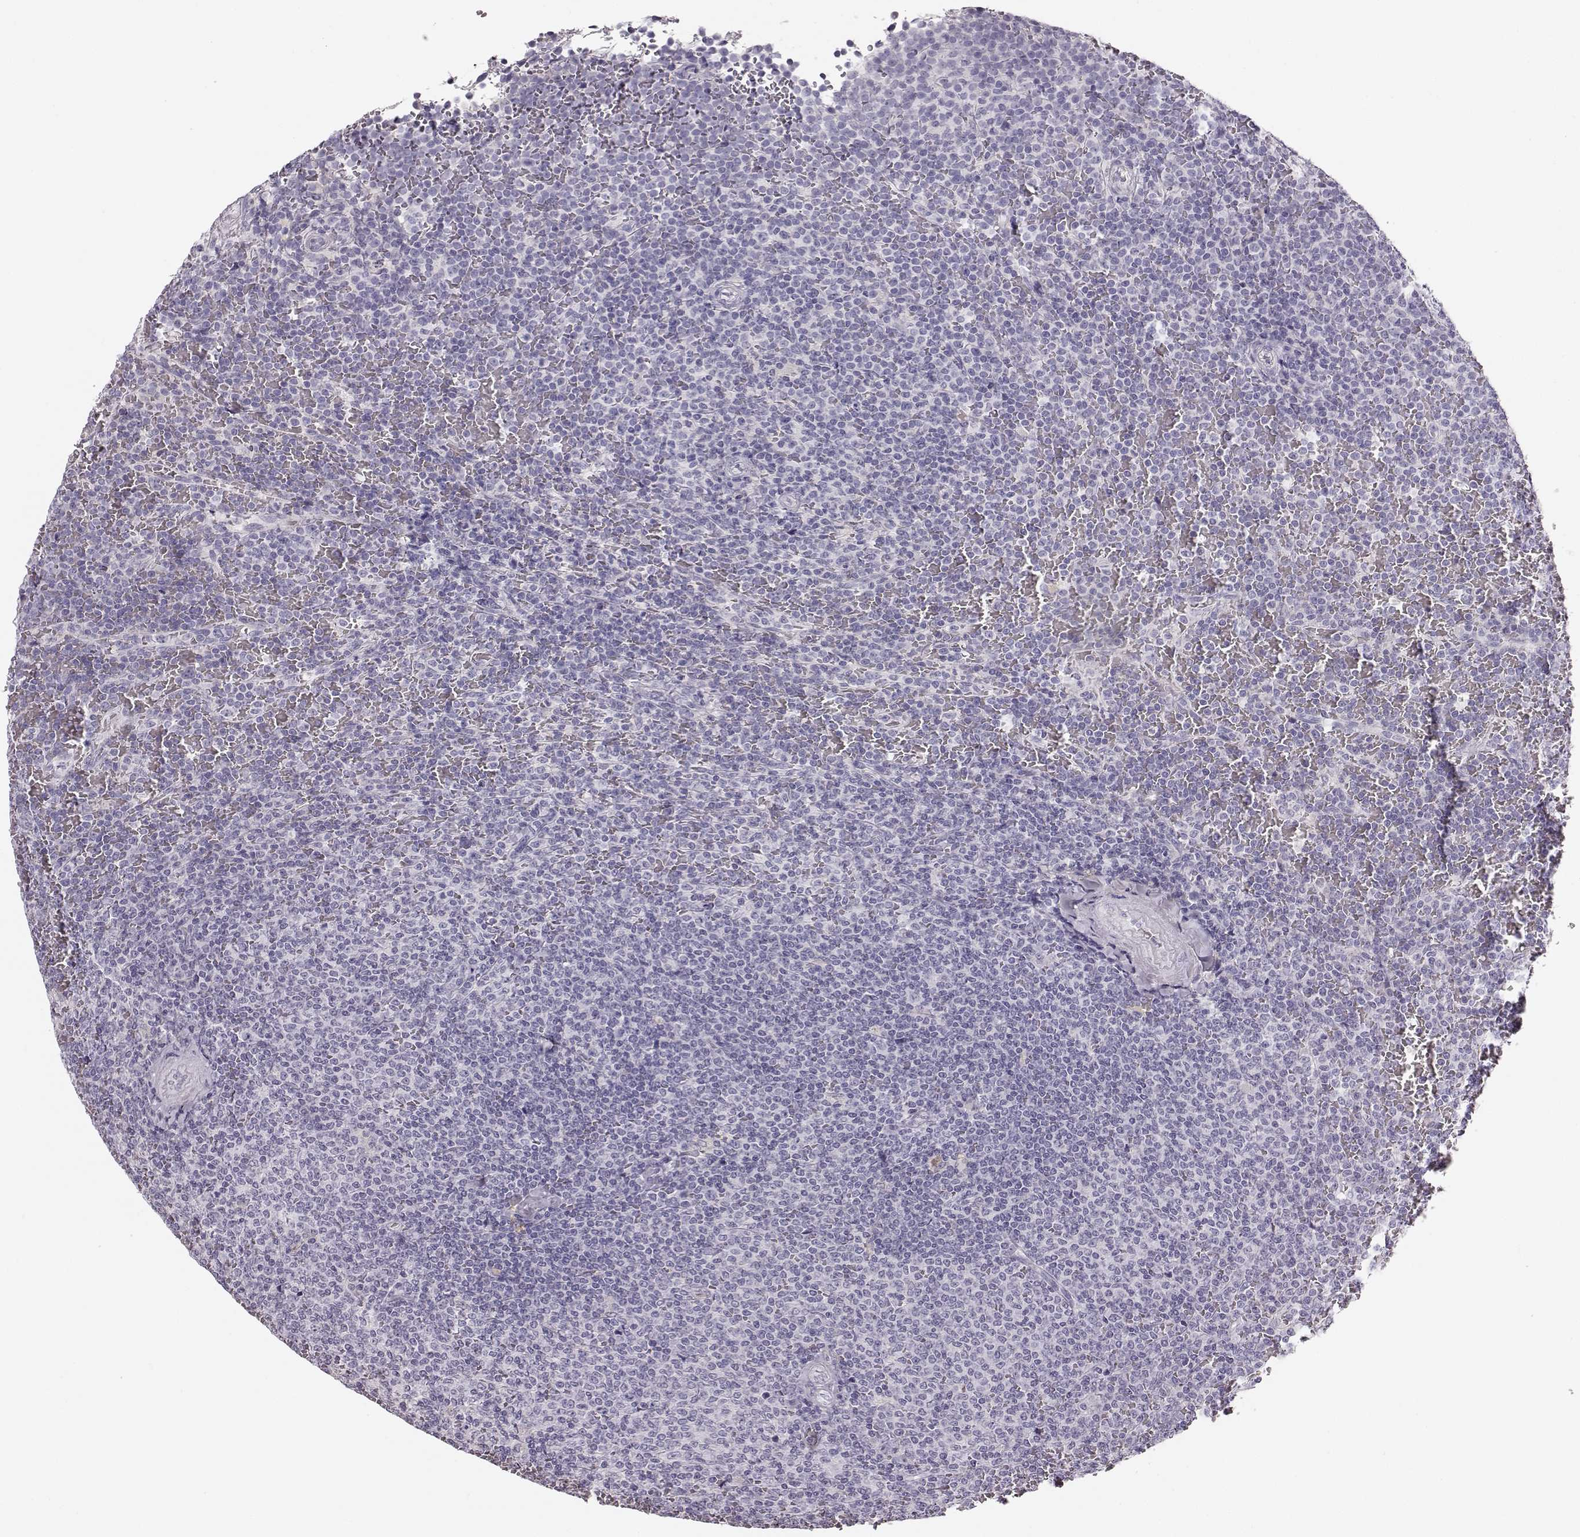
{"staining": {"intensity": "negative", "quantity": "none", "location": "none"}, "tissue": "lymphoma", "cell_type": "Tumor cells", "image_type": "cancer", "snomed": [{"axis": "morphology", "description": "Malignant lymphoma, non-Hodgkin's type, Low grade"}, {"axis": "topography", "description": "Spleen"}], "caption": "An image of lymphoma stained for a protein displays no brown staining in tumor cells.", "gene": "KIAA0319", "patient": {"sex": "female", "age": 77}}